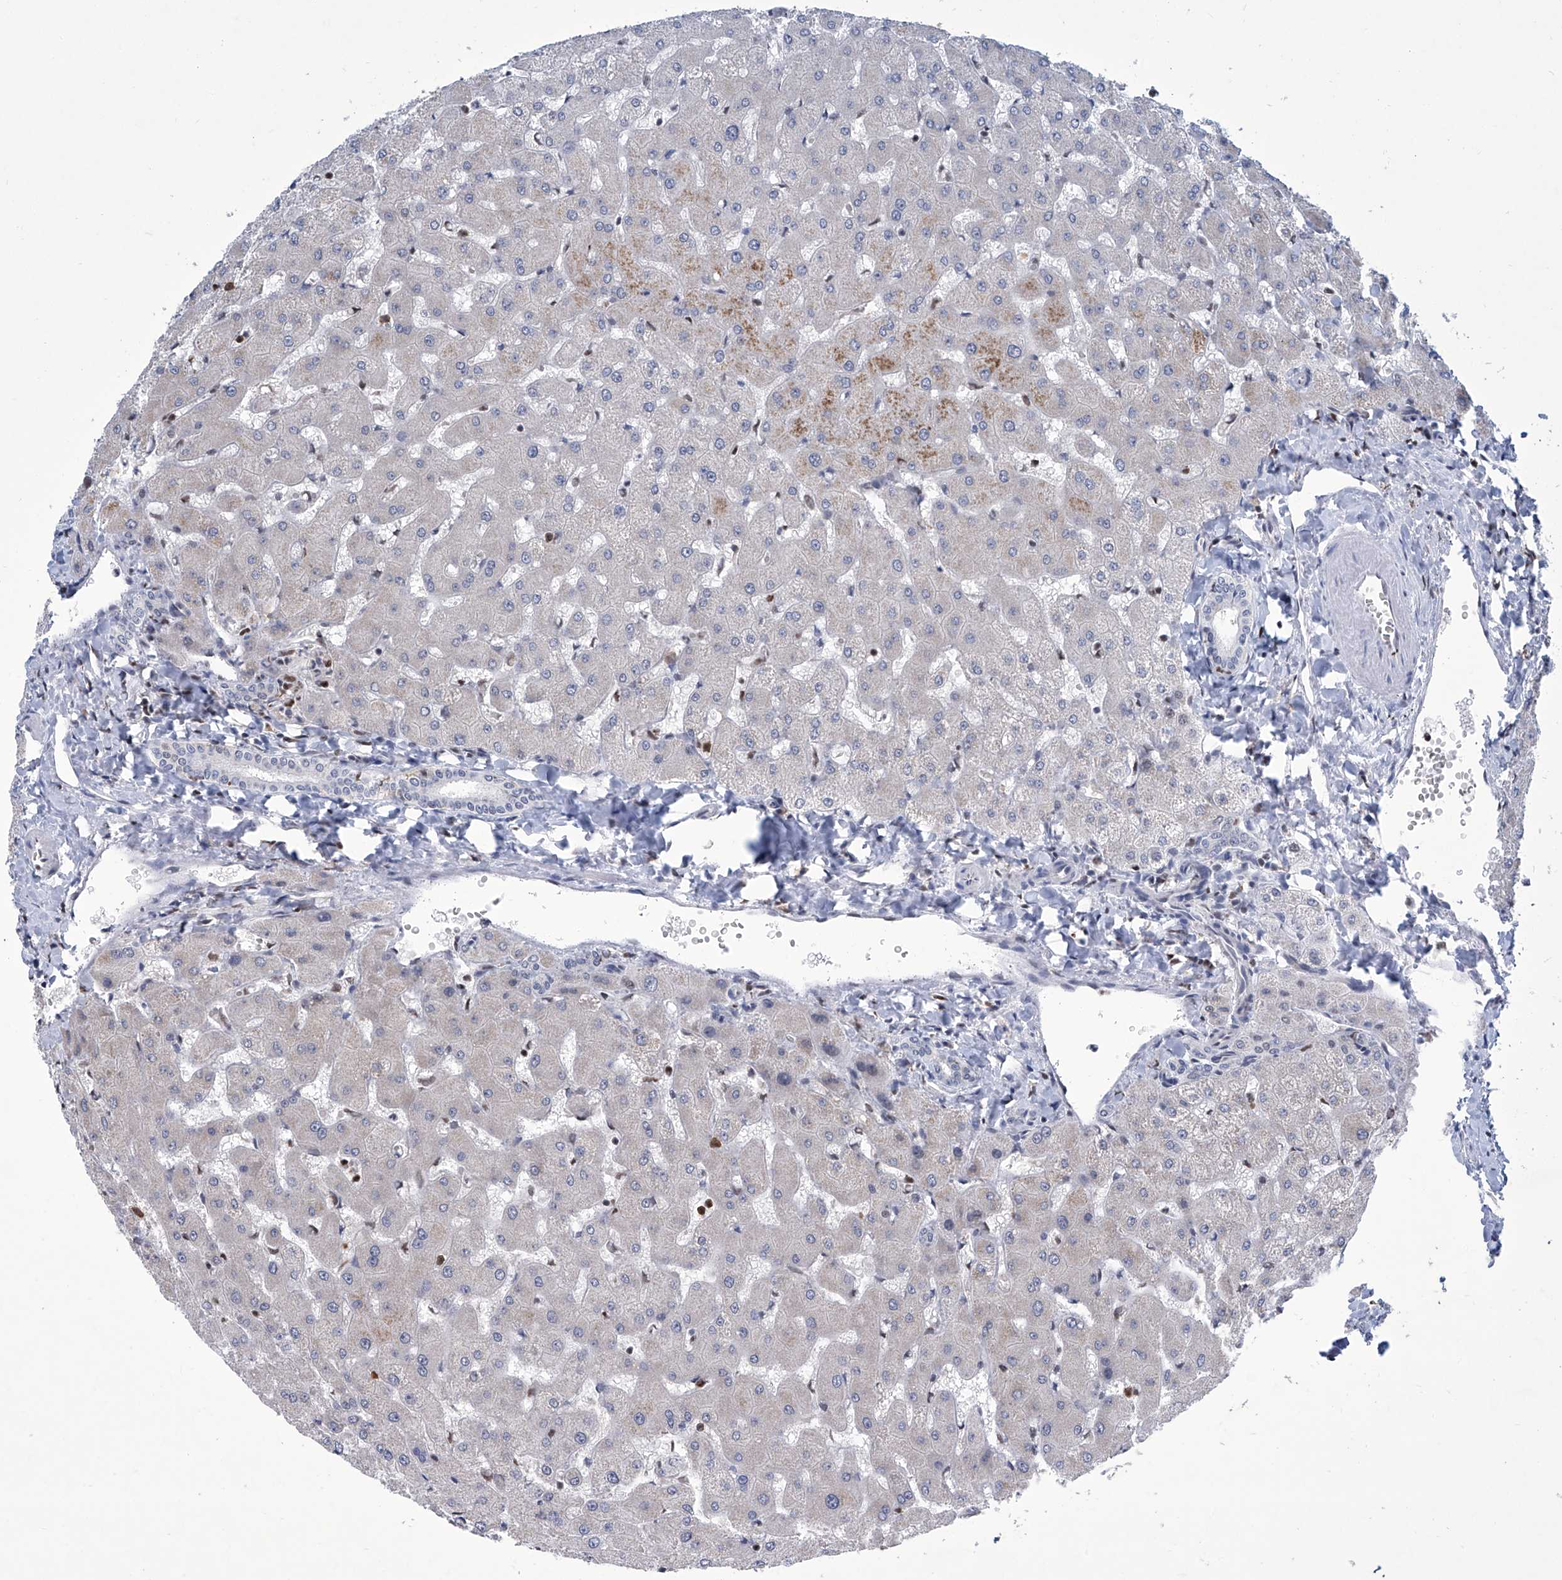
{"staining": {"intensity": "negative", "quantity": "none", "location": "none"}, "tissue": "liver", "cell_type": "Cholangiocytes", "image_type": "normal", "snomed": [{"axis": "morphology", "description": "Normal tissue, NOS"}, {"axis": "topography", "description": "Liver"}], "caption": "DAB immunohistochemical staining of benign liver demonstrates no significant expression in cholangiocytes. The staining was performed using DAB to visualize the protein expression in brown, while the nuclei were stained in blue with hematoxylin (Magnification: 20x).", "gene": "SREBF2", "patient": {"sex": "female", "age": 63}}